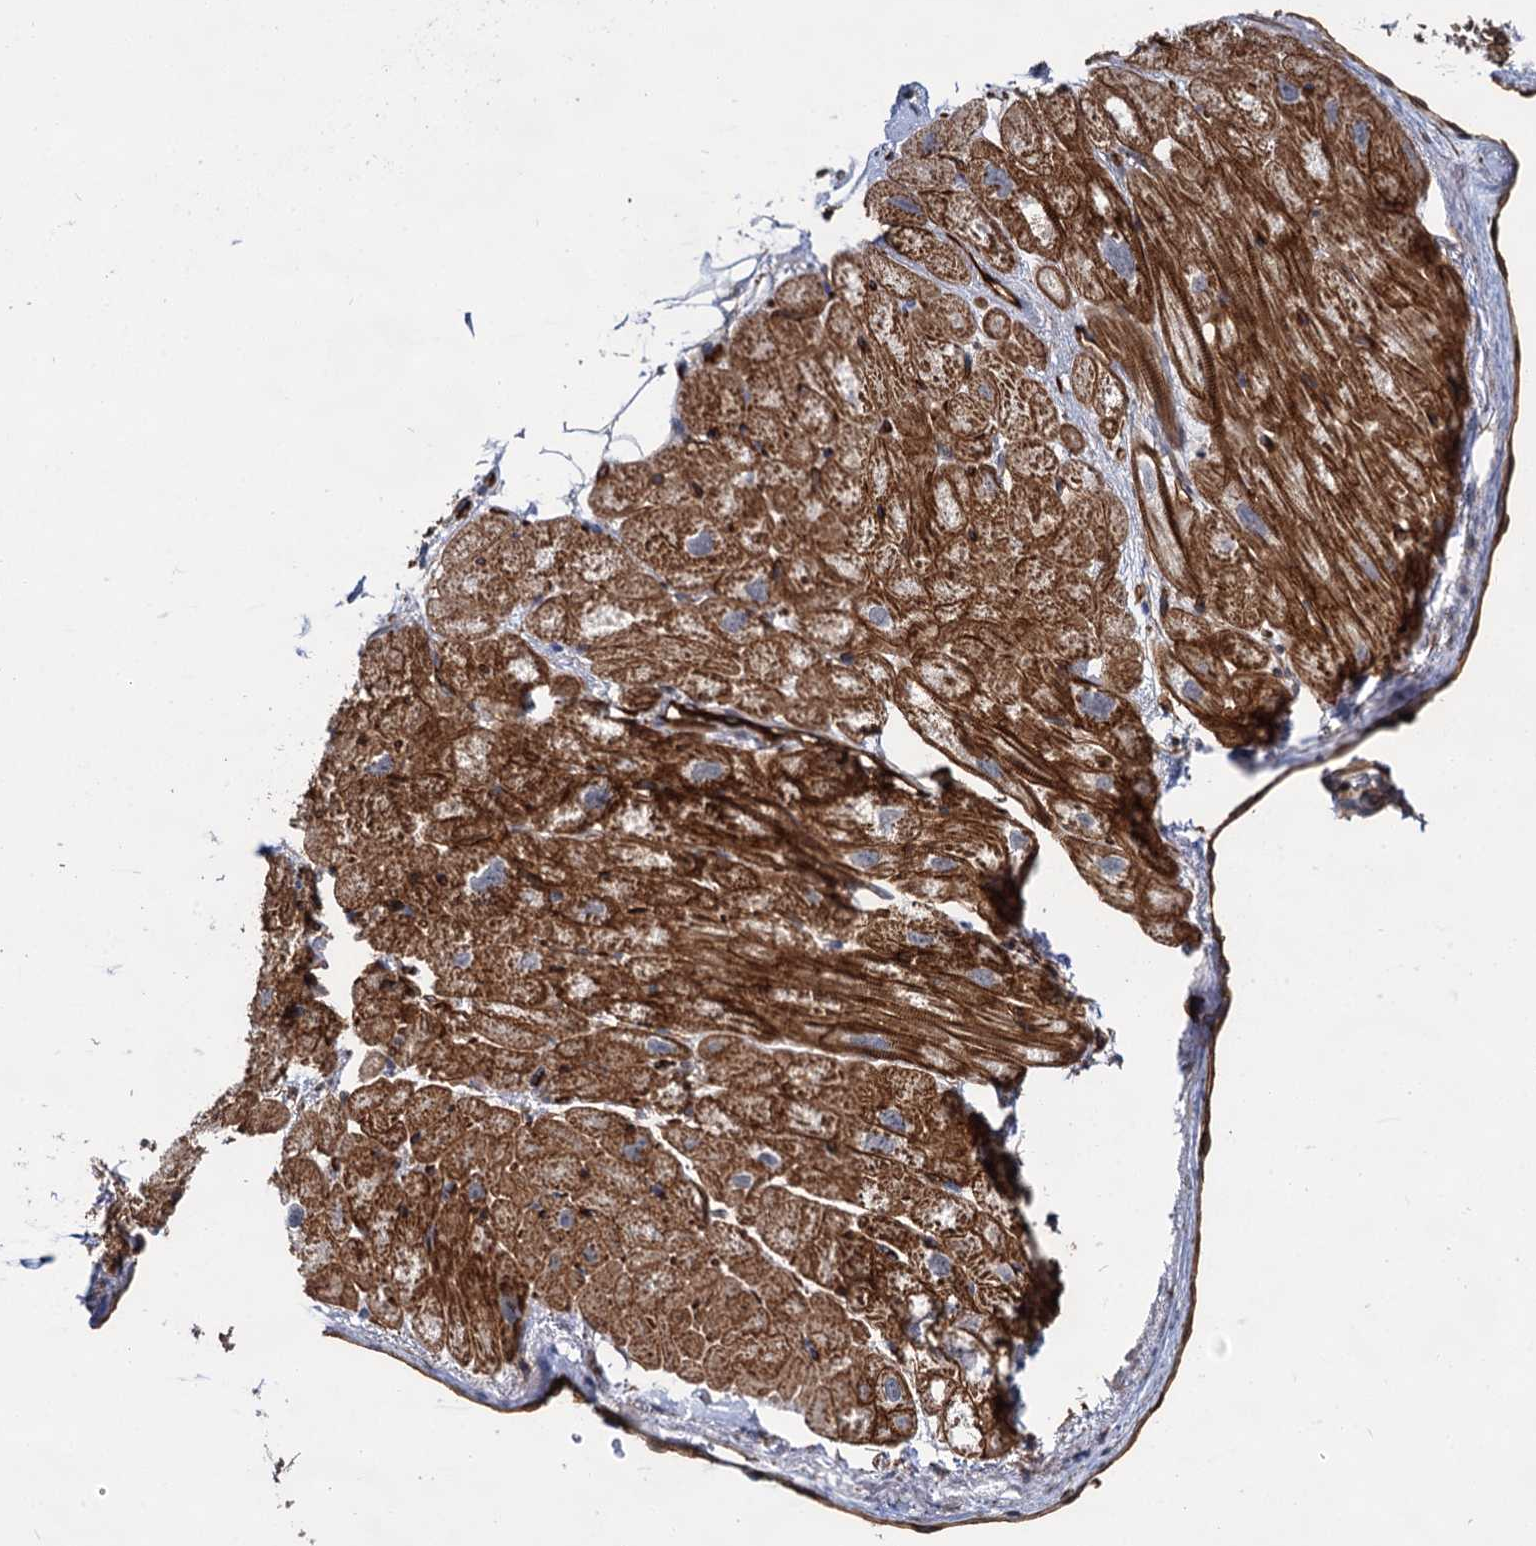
{"staining": {"intensity": "strong", "quantity": ">75%", "location": "cytoplasmic/membranous"}, "tissue": "heart muscle", "cell_type": "Cardiomyocytes", "image_type": "normal", "snomed": [{"axis": "morphology", "description": "Normal tissue, NOS"}, {"axis": "topography", "description": "Heart"}], "caption": "This histopathology image displays unremarkable heart muscle stained with immunohistochemistry (IHC) to label a protein in brown. The cytoplasmic/membranous of cardiomyocytes show strong positivity for the protein. Nuclei are counter-stained blue.", "gene": "ABLIM1", "patient": {"sex": "male", "age": 50}}